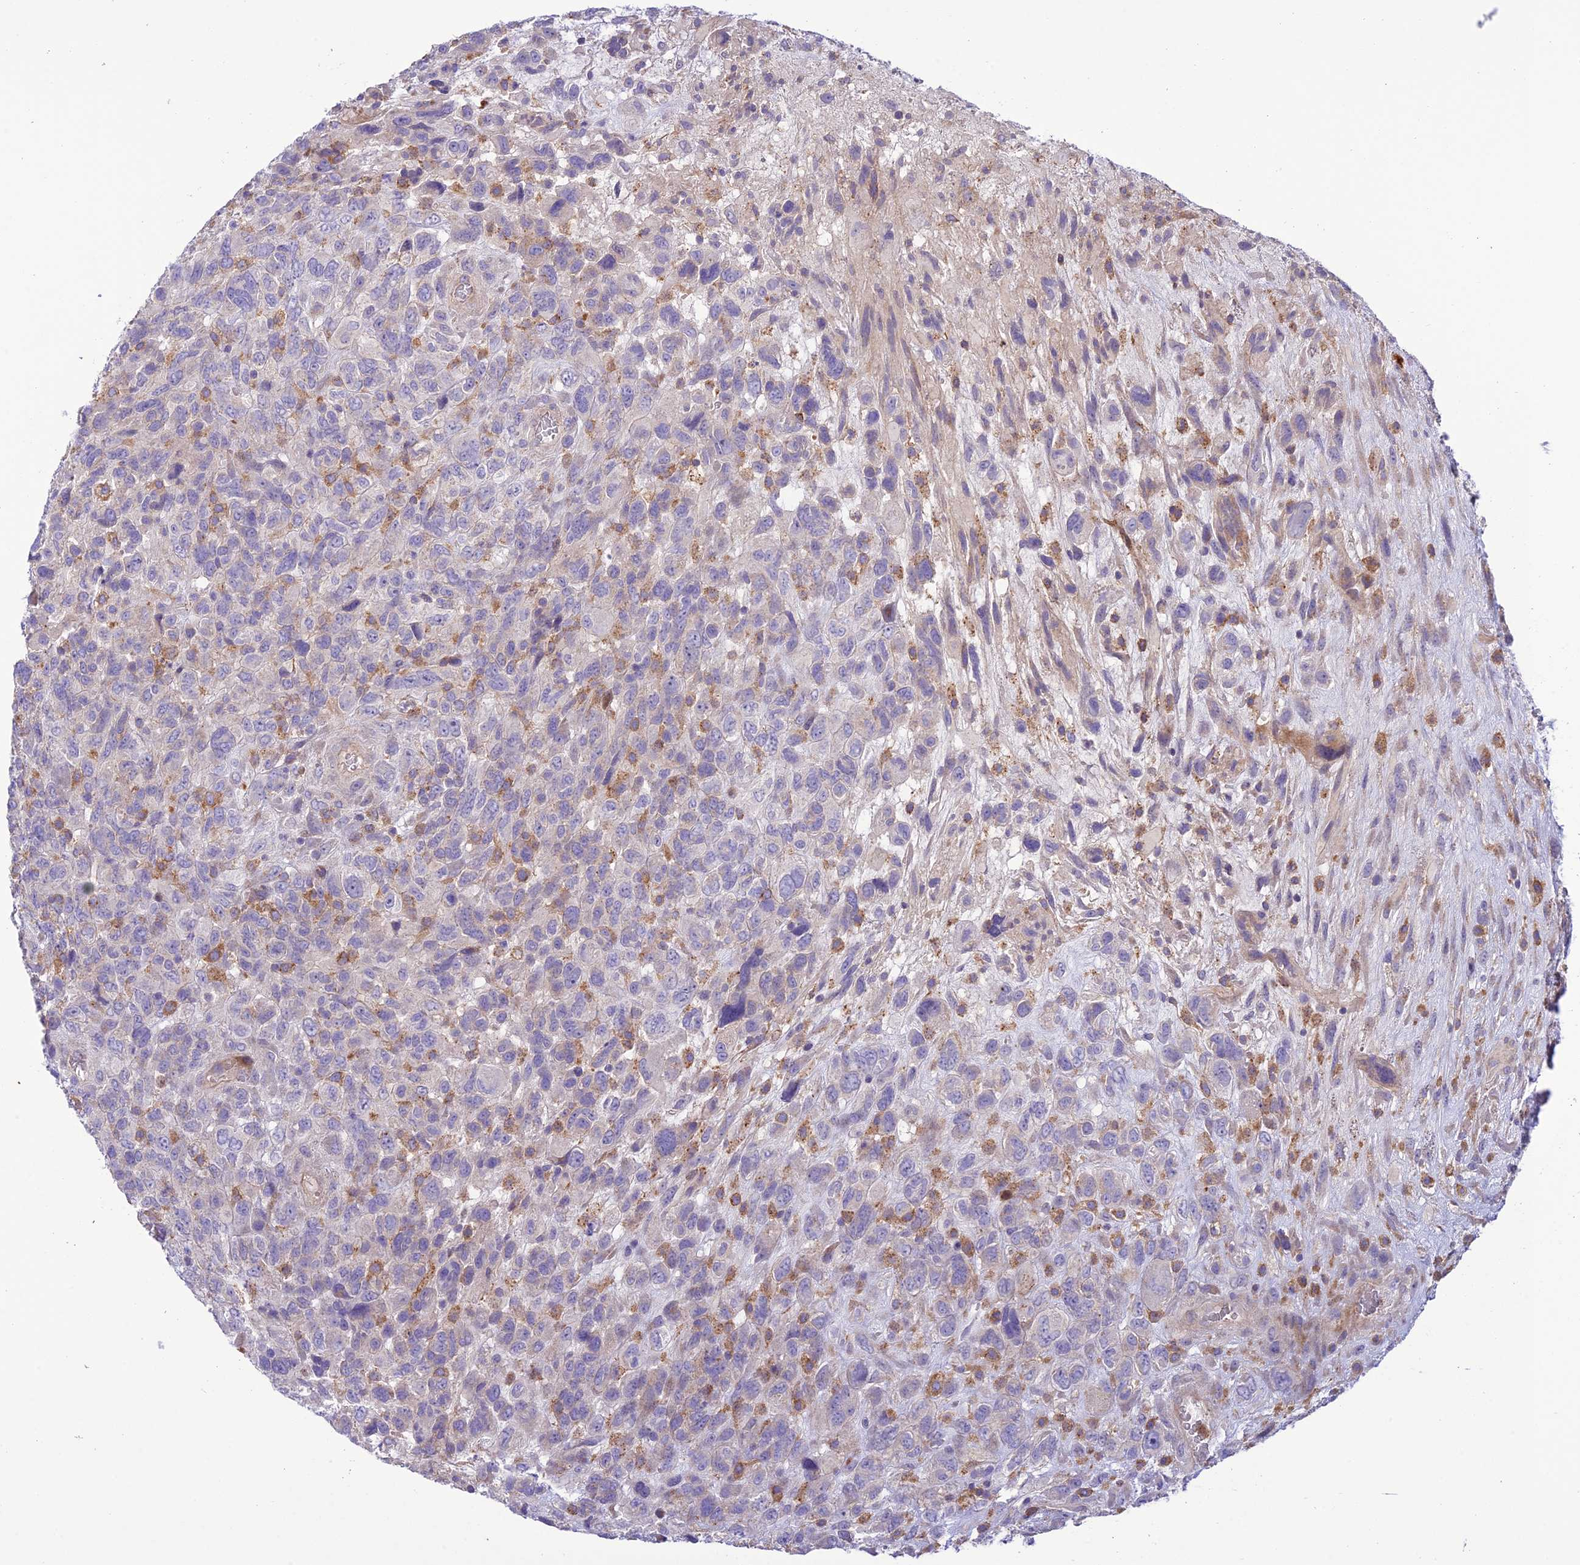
{"staining": {"intensity": "negative", "quantity": "none", "location": "none"}, "tissue": "glioma", "cell_type": "Tumor cells", "image_type": "cancer", "snomed": [{"axis": "morphology", "description": "Glioma, malignant, High grade"}, {"axis": "topography", "description": "Brain"}], "caption": "Malignant glioma (high-grade) stained for a protein using immunohistochemistry (IHC) displays no positivity tumor cells.", "gene": "JMY", "patient": {"sex": "male", "age": 61}}